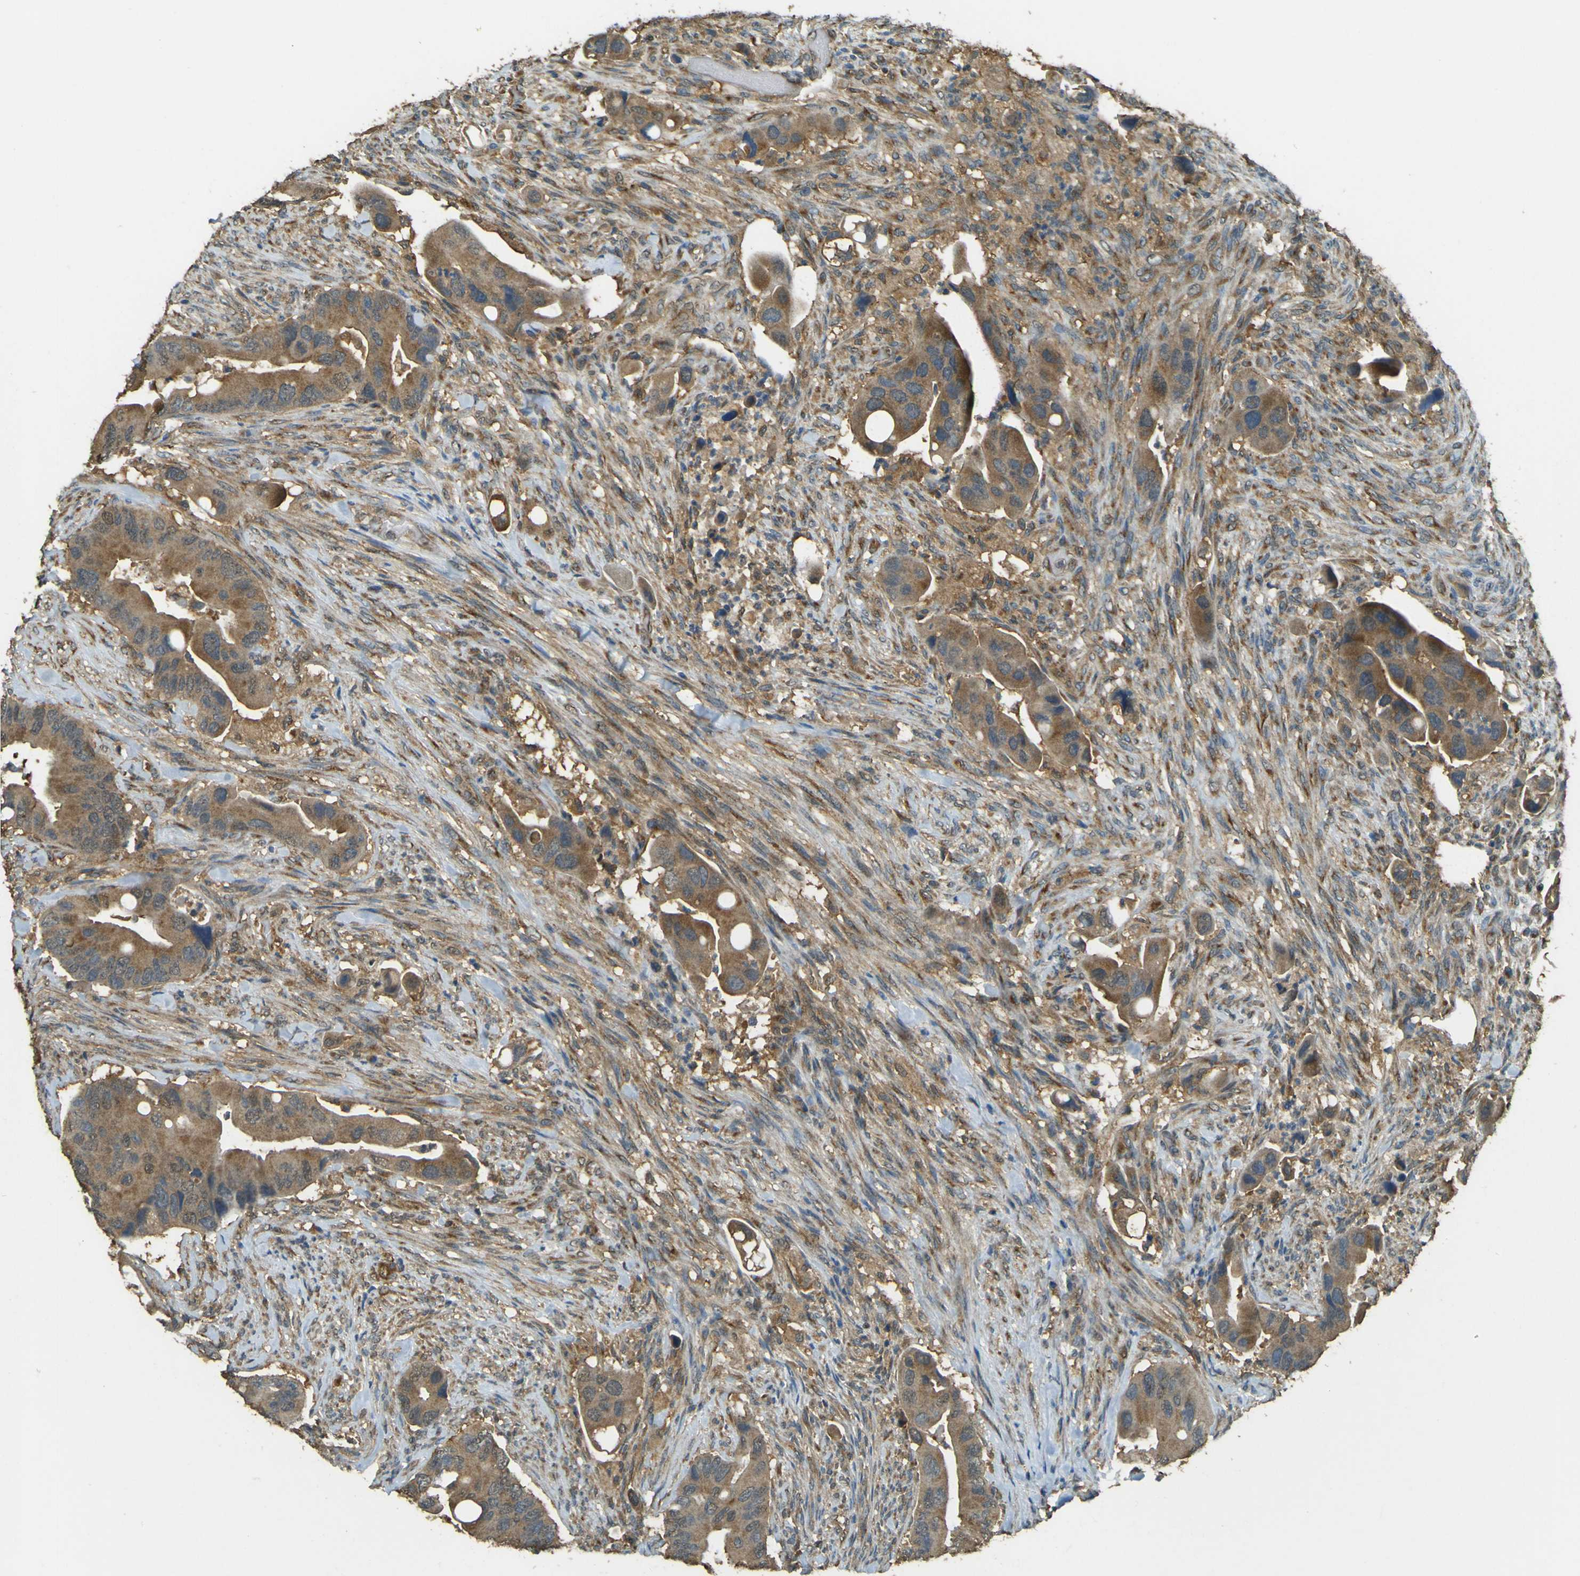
{"staining": {"intensity": "strong", "quantity": ">75%", "location": "cytoplasmic/membranous"}, "tissue": "colorectal cancer", "cell_type": "Tumor cells", "image_type": "cancer", "snomed": [{"axis": "morphology", "description": "Adenocarcinoma, NOS"}, {"axis": "topography", "description": "Rectum"}], "caption": "A photomicrograph showing strong cytoplasmic/membranous positivity in about >75% of tumor cells in colorectal adenocarcinoma, as visualized by brown immunohistochemical staining.", "gene": "GOLGA1", "patient": {"sex": "female", "age": 57}}